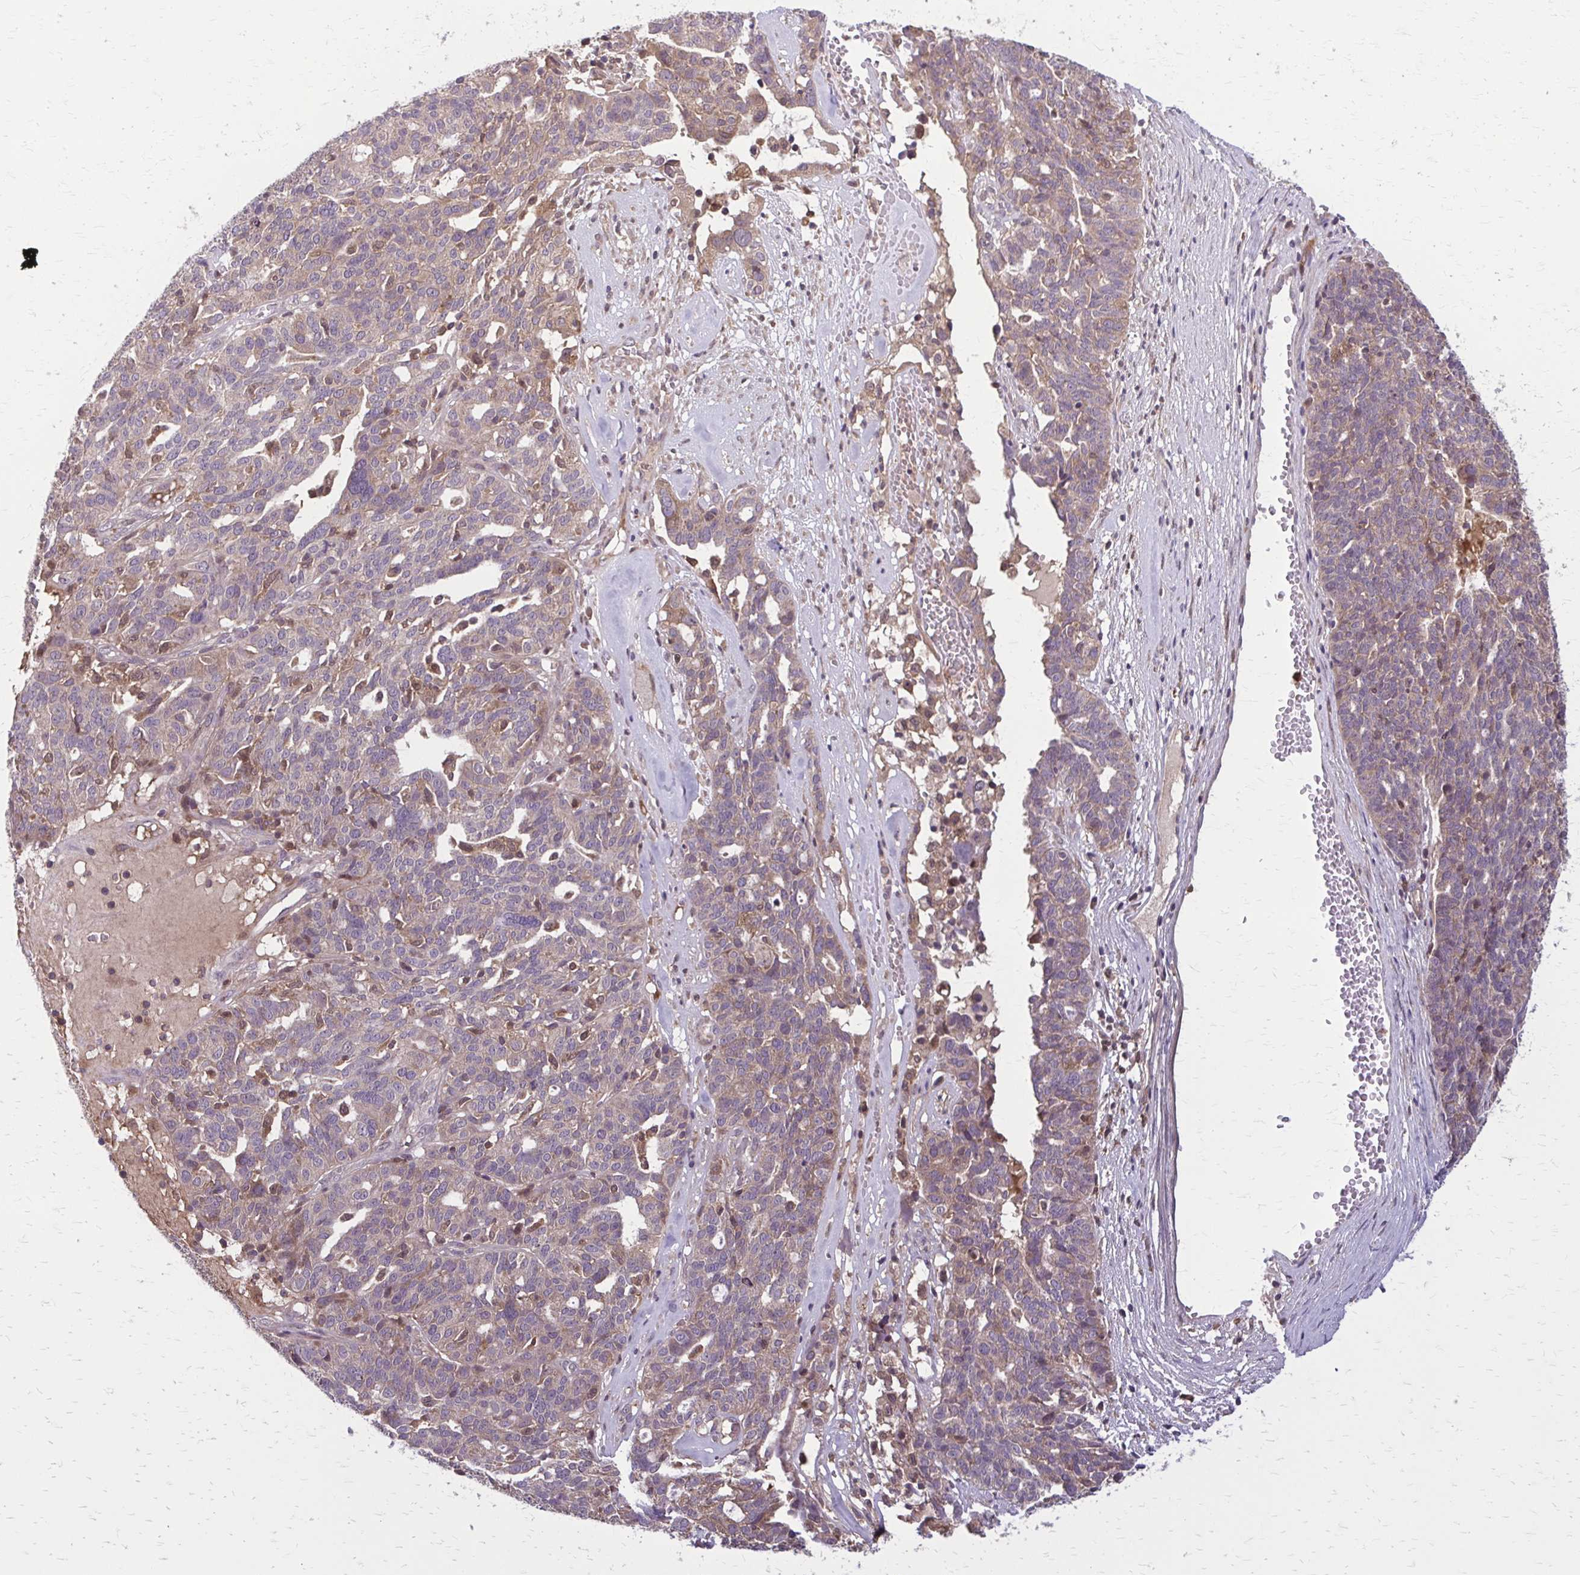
{"staining": {"intensity": "weak", "quantity": "25%-75%", "location": "cytoplasmic/membranous"}, "tissue": "ovarian cancer", "cell_type": "Tumor cells", "image_type": "cancer", "snomed": [{"axis": "morphology", "description": "Cystadenocarcinoma, serous, NOS"}, {"axis": "topography", "description": "Ovary"}], "caption": "Serous cystadenocarcinoma (ovarian) stained with a brown dye displays weak cytoplasmic/membranous positive staining in about 25%-75% of tumor cells.", "gene": "NRBF2", "patient": {"sex": "female", "age": 59}}